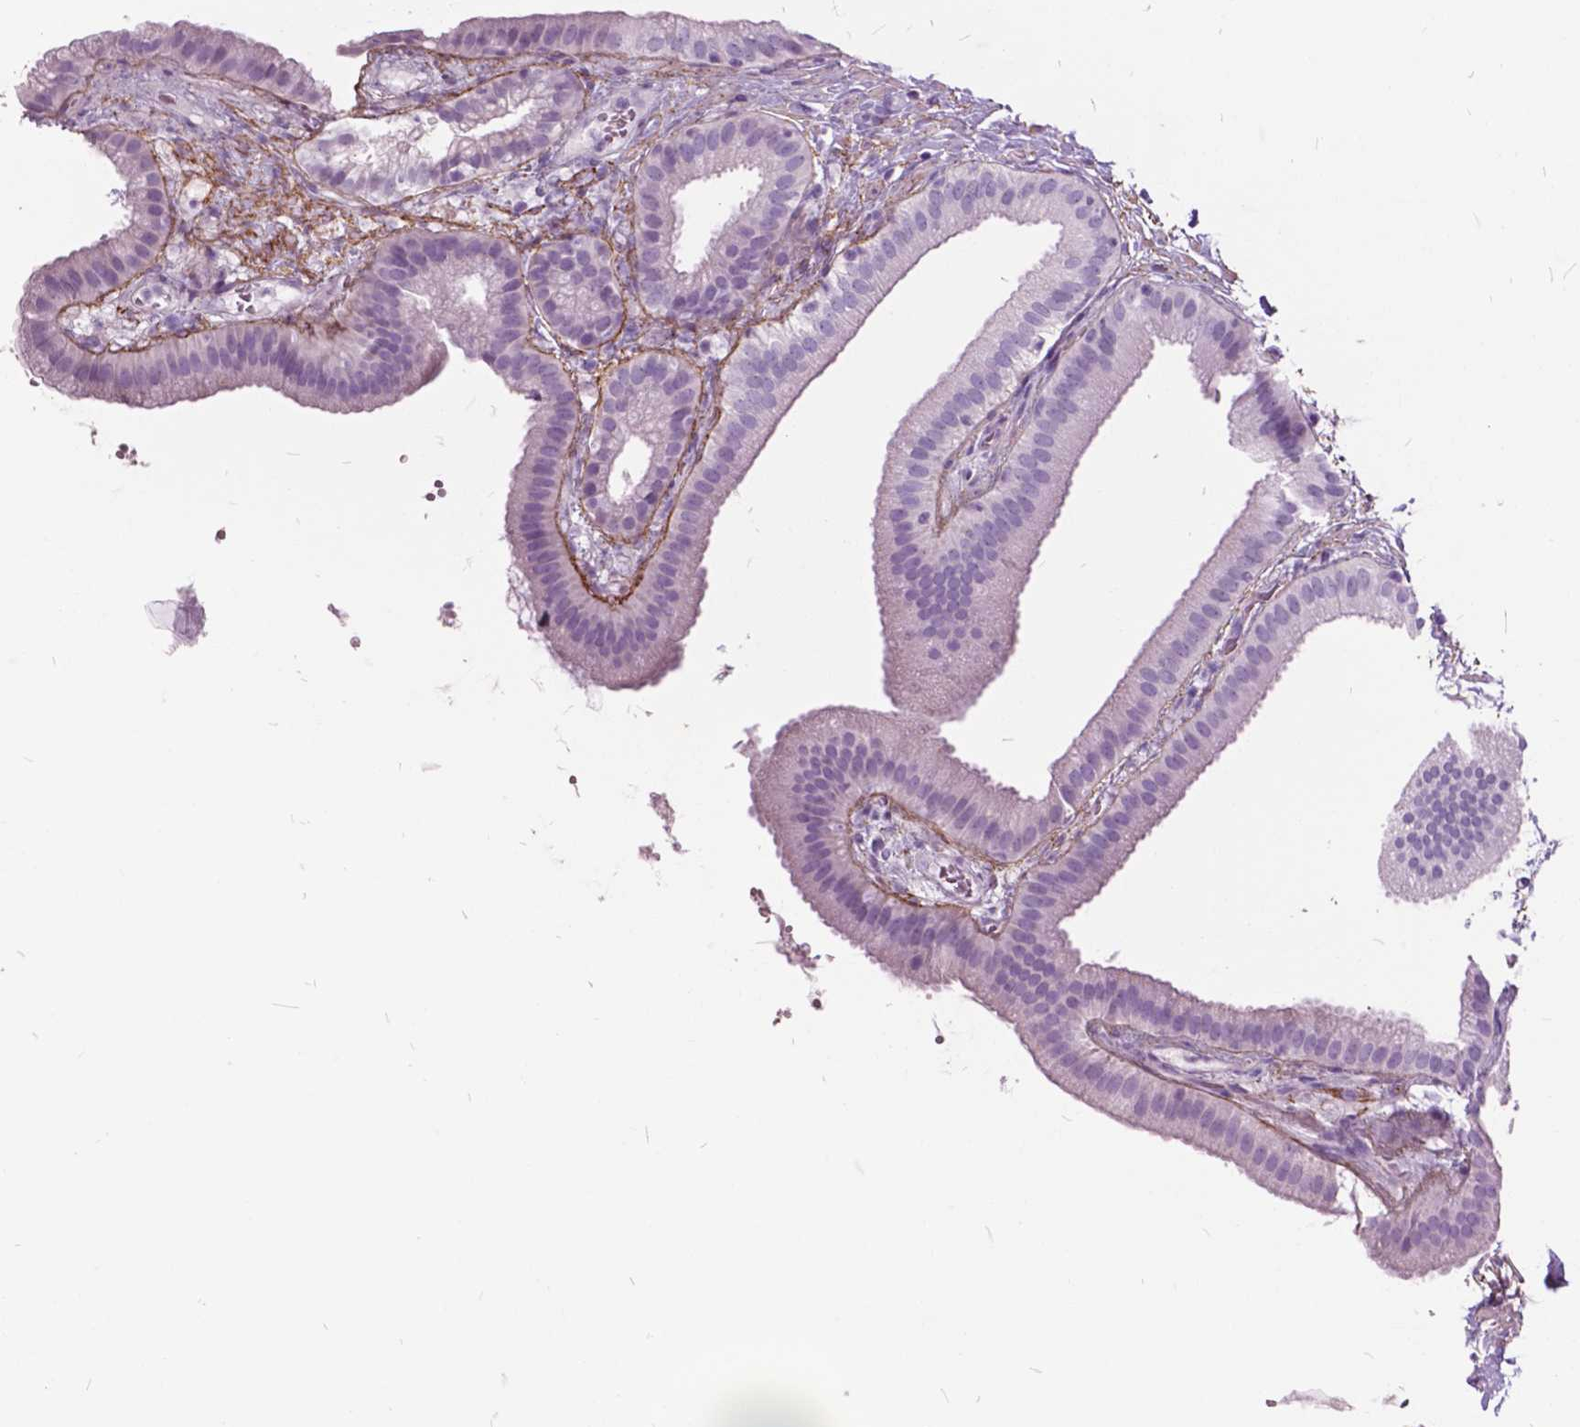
{"staining": {"intensity": "negative", "quantity": "none", "location": "none"}, "tissue": "gallbladder", "cell_type": "Glandular cells", "image_type": "normal", "snomed": [{"axis": "morphology", "description": "Normal tissue, NOS"}, {"axis": "topography", "description": "Gallbladder"}], "caption": "Immunohistochemistry histopathology image of normal human gallbladder stained for a protein (brown), which reveals no expression in glandular cells. (Brightfield microscopy of DAB IHC at high magnification).", "gene": "GDF9", "patient": {"sex": "female", "age": 63}}